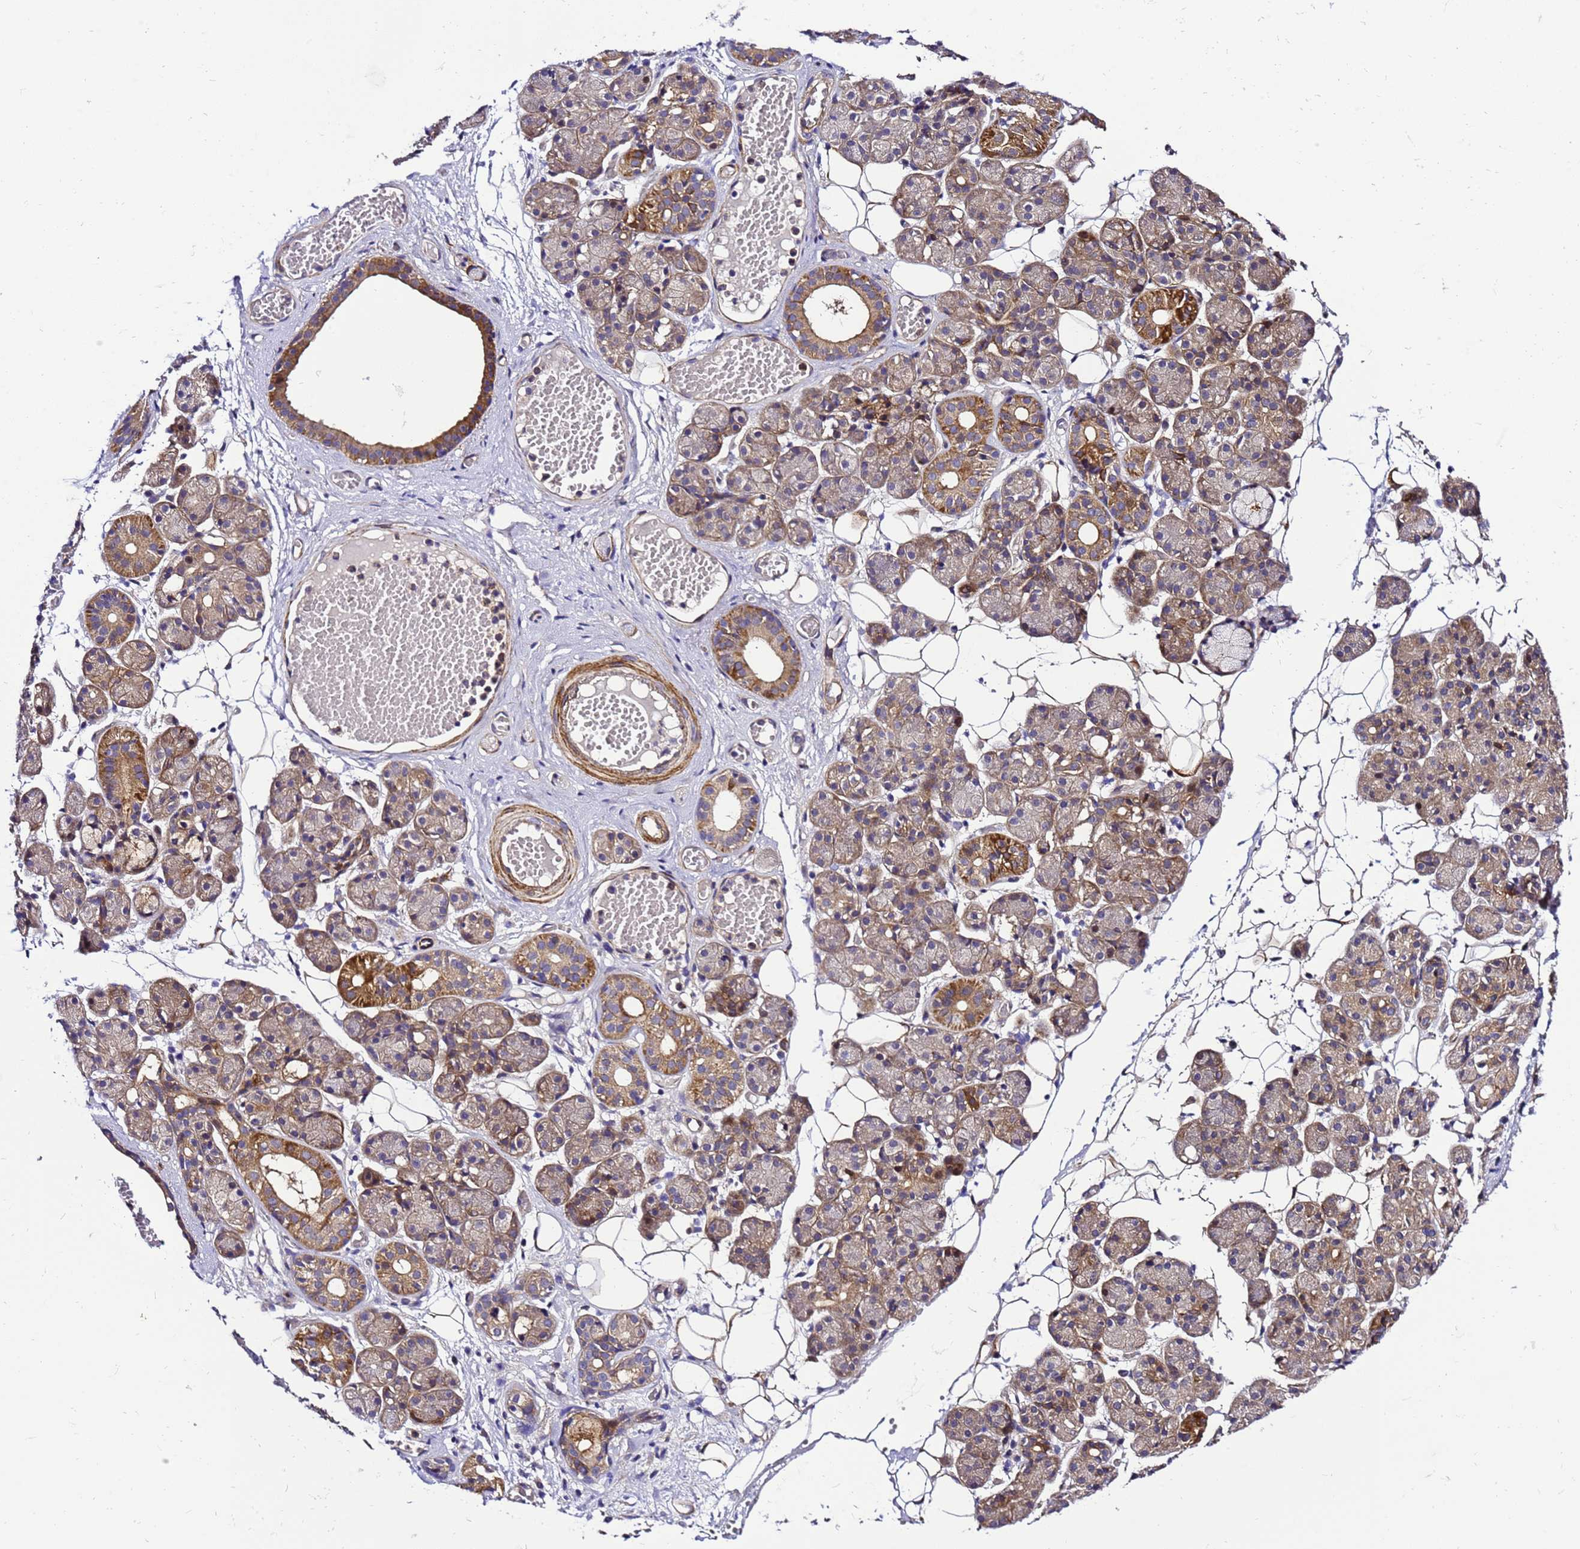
{"staining": {"intensity": "moderate", "quantity": "25%-75%", "location": "cytoplasmic/membranous"}, "tissue": "salivary gland", "cell_type": "Glandular cells", "image_type": "normal", "snomed": [{"axis": "morphology", "description": "Normal tissue, NOS"}, {"axis": "topography", "description": "Salivary gland"}], "caption": "Moderate cytoplasmic/membranous protein expression is identified in about 25%-75% of glandular cells in salivary gland. Nuclei are stained in blue.", "gene": "ZNF417", "patient": {"sex": "male", "age": 63}}